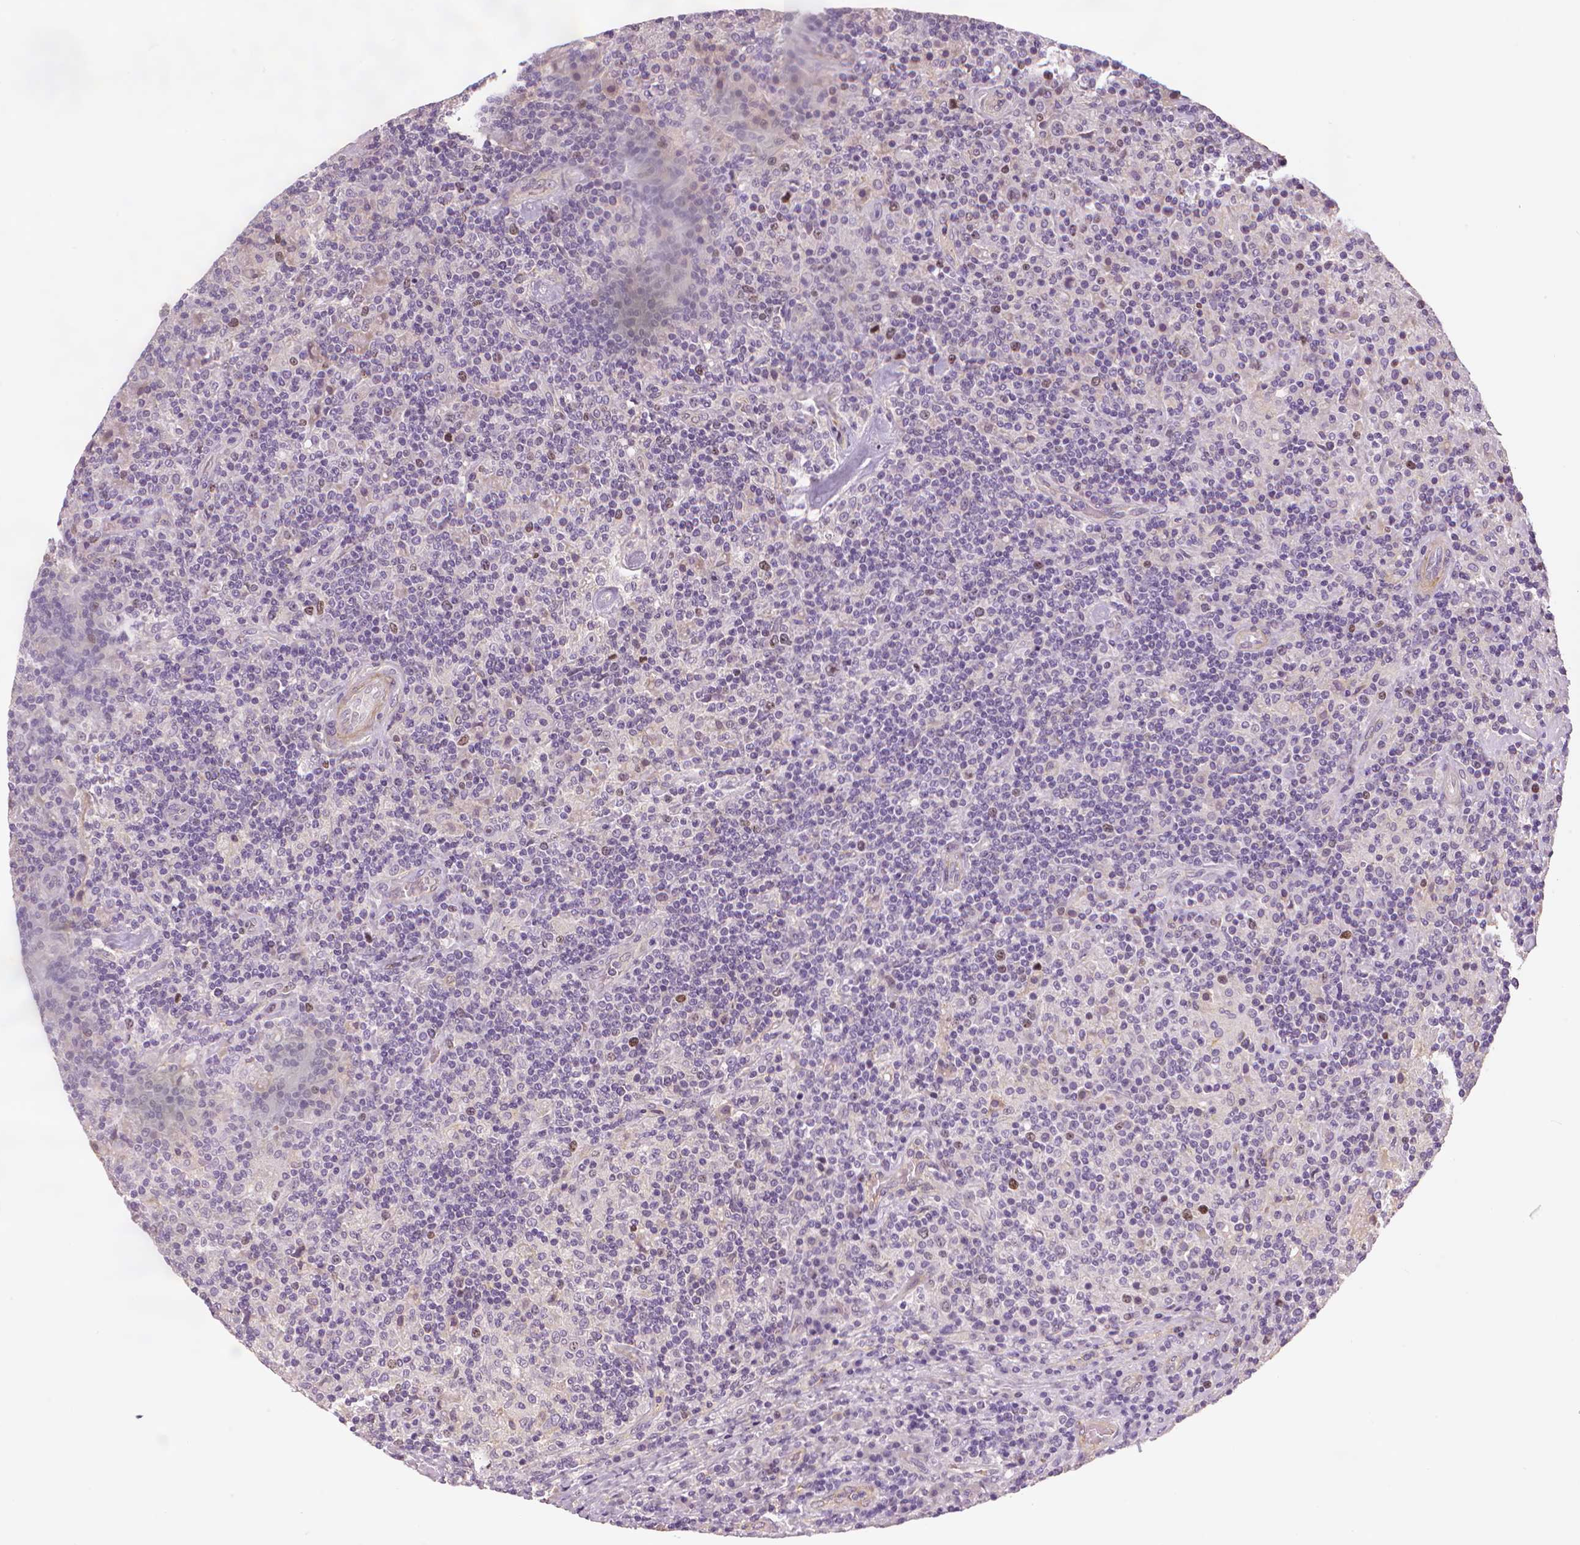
{"staining": {"intensity": "negative", "quantity": "none", "location": "none"}, "tissue": "lymphoma", "cell_type": "Tumor cells", "image_type": "cancer", "snomed": [{"axis": "morphology", "description": "Hodgkin's disease, NOS"}, {"axis": "topography", "description": "Lymph node"}], "caption": "This is an immunohistochemistry micrograph of human Hodgkin's disease. There is no expression in tumor cells.", "gene": "MKI67", "patient": {"sex": "male", "age": 70}}